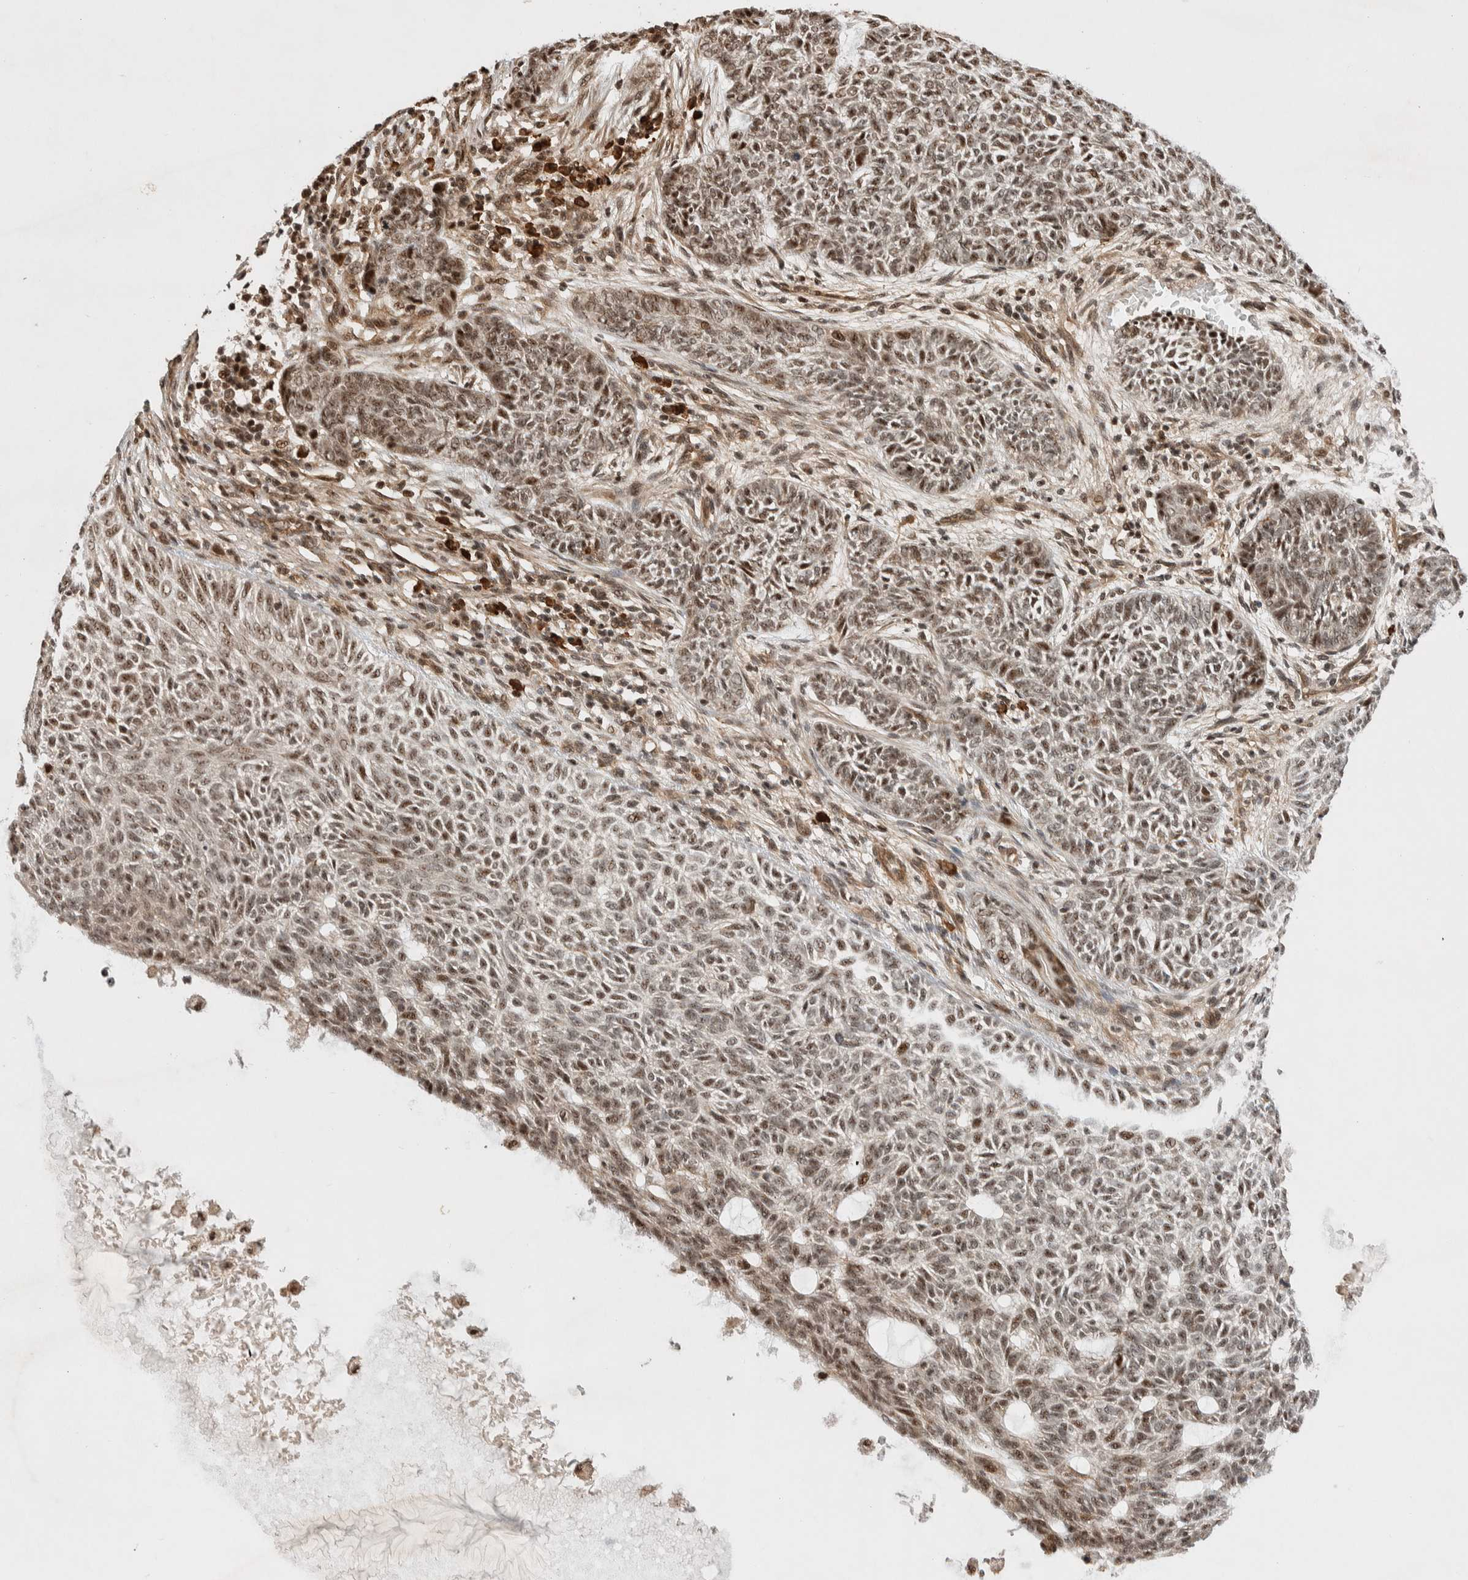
{"staining": {"intensity": "moderate", "quantity": ">75%", "location": "nuclear"}, "tissue": "skin cancer", "cell_type": "Tumor cells", "image_type": "cancer", "snomed": [{"axis": "morphology", "description": "Basal cell carcinoma"}, {"axis": "topography", "description": "Skin"}], "caption": "This micrograph shows immunohistochemistry (IHC) staining of skin cancer, with medium moderate nuclear staining in approximately >75% of tumor cells.", "gene": "TOR1B", "patient": {"sex": "male", "age": 87}}